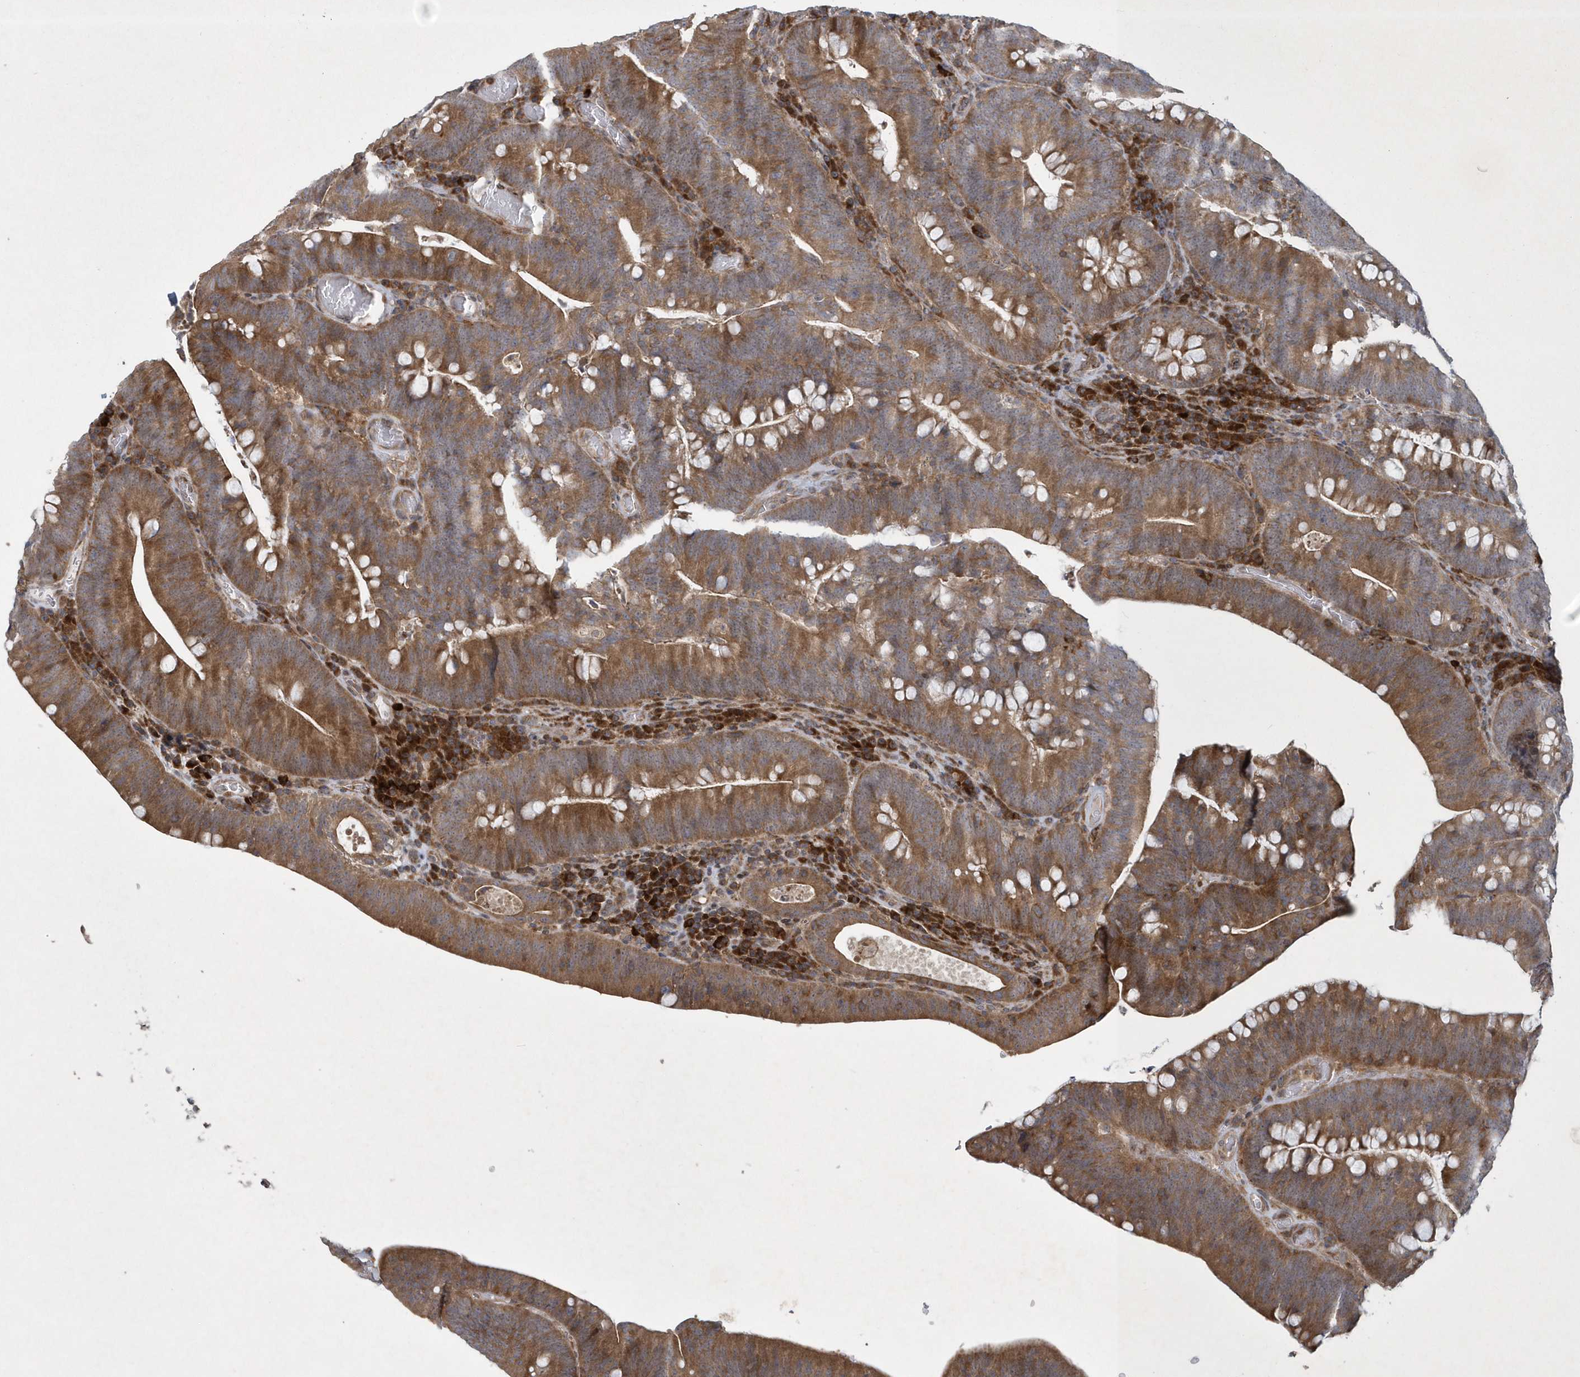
{"staining": {"intensity": "moderate", "quantity": ">75%", "location": "cytoplasmic/membranous"}, "tissue": "colorectal cancer", "cell_type": "Tumor cells", "image_type": "cancer", "snomed": [{"axis": "morphology", "description": "Normal tissue, NOS"}, {"axis": "topography", "description": "Colon"}], "caption": "Colorectal cancer stained with a protein marker reveals moderate staining in tumor cells.", "gene": "N4BP2", "patient": {"sex": "female", "age": 82}}